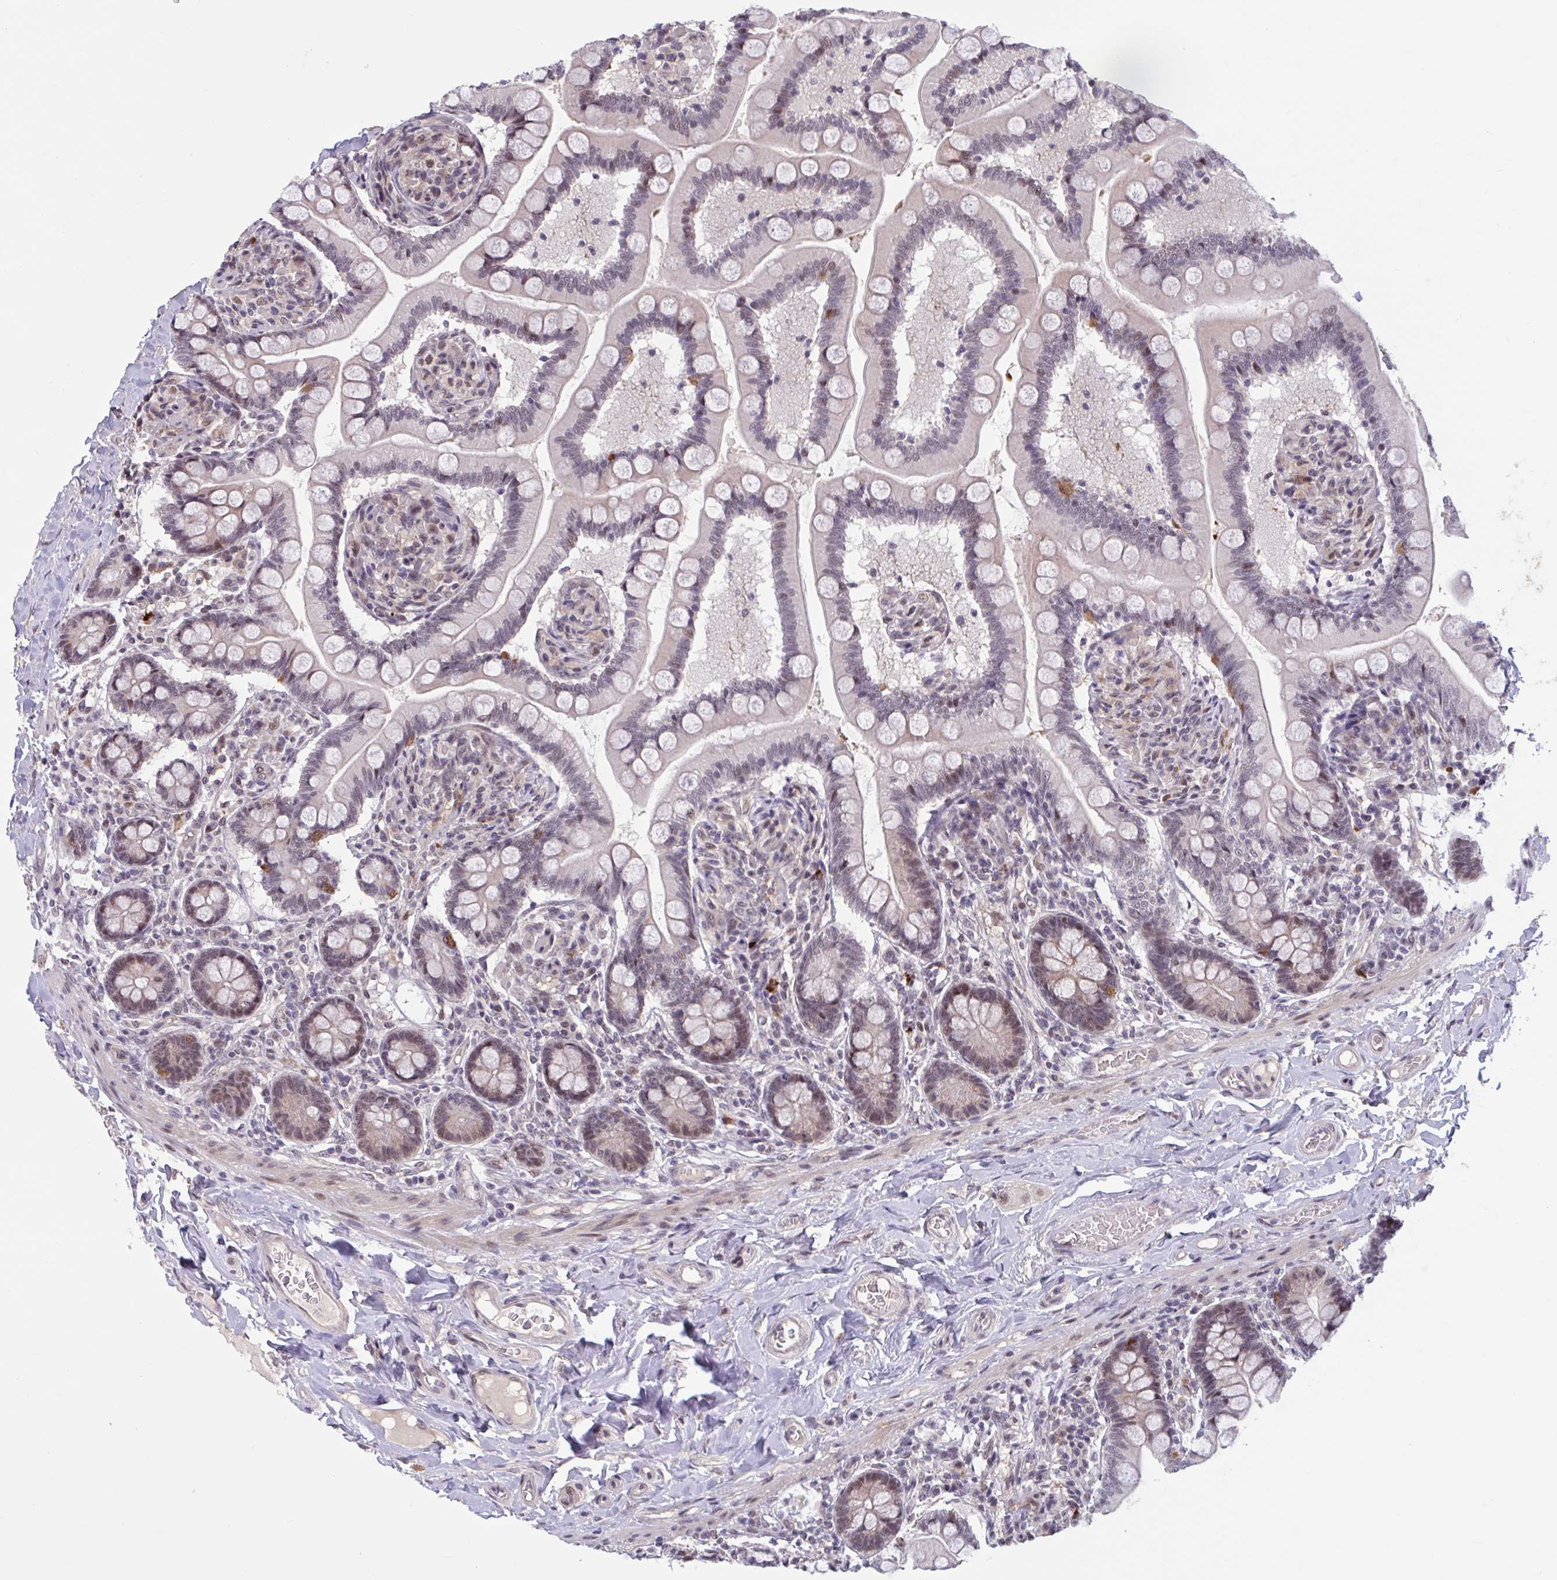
{"staining": {"intensity": "moderate", "quantity": "25%-75%", "location": "cytoplasmic/membranous,nuclear"}, "tissue": "small intestine", "cell_type": "Glandular cells", "image_type": "normal", "snomed": [{"axis": "morphology", "description": "Normal tissue, NOS"}, {"axis": "topography", "description": "Small intestine"}], "caption": "Moderate cytoplasmic/membranous,nuclear protein expression is identified in approximately 25%-75% of glandular cells in small intestine. The protein of interest is stained brown, and the nuclei are stained in blue (DAB (3,3'-diaminobenzidine) IHC with brightfield microscopy, high magnification).", "gene": "ZNF414", "patient": {"sex": "female", "age": 64}}